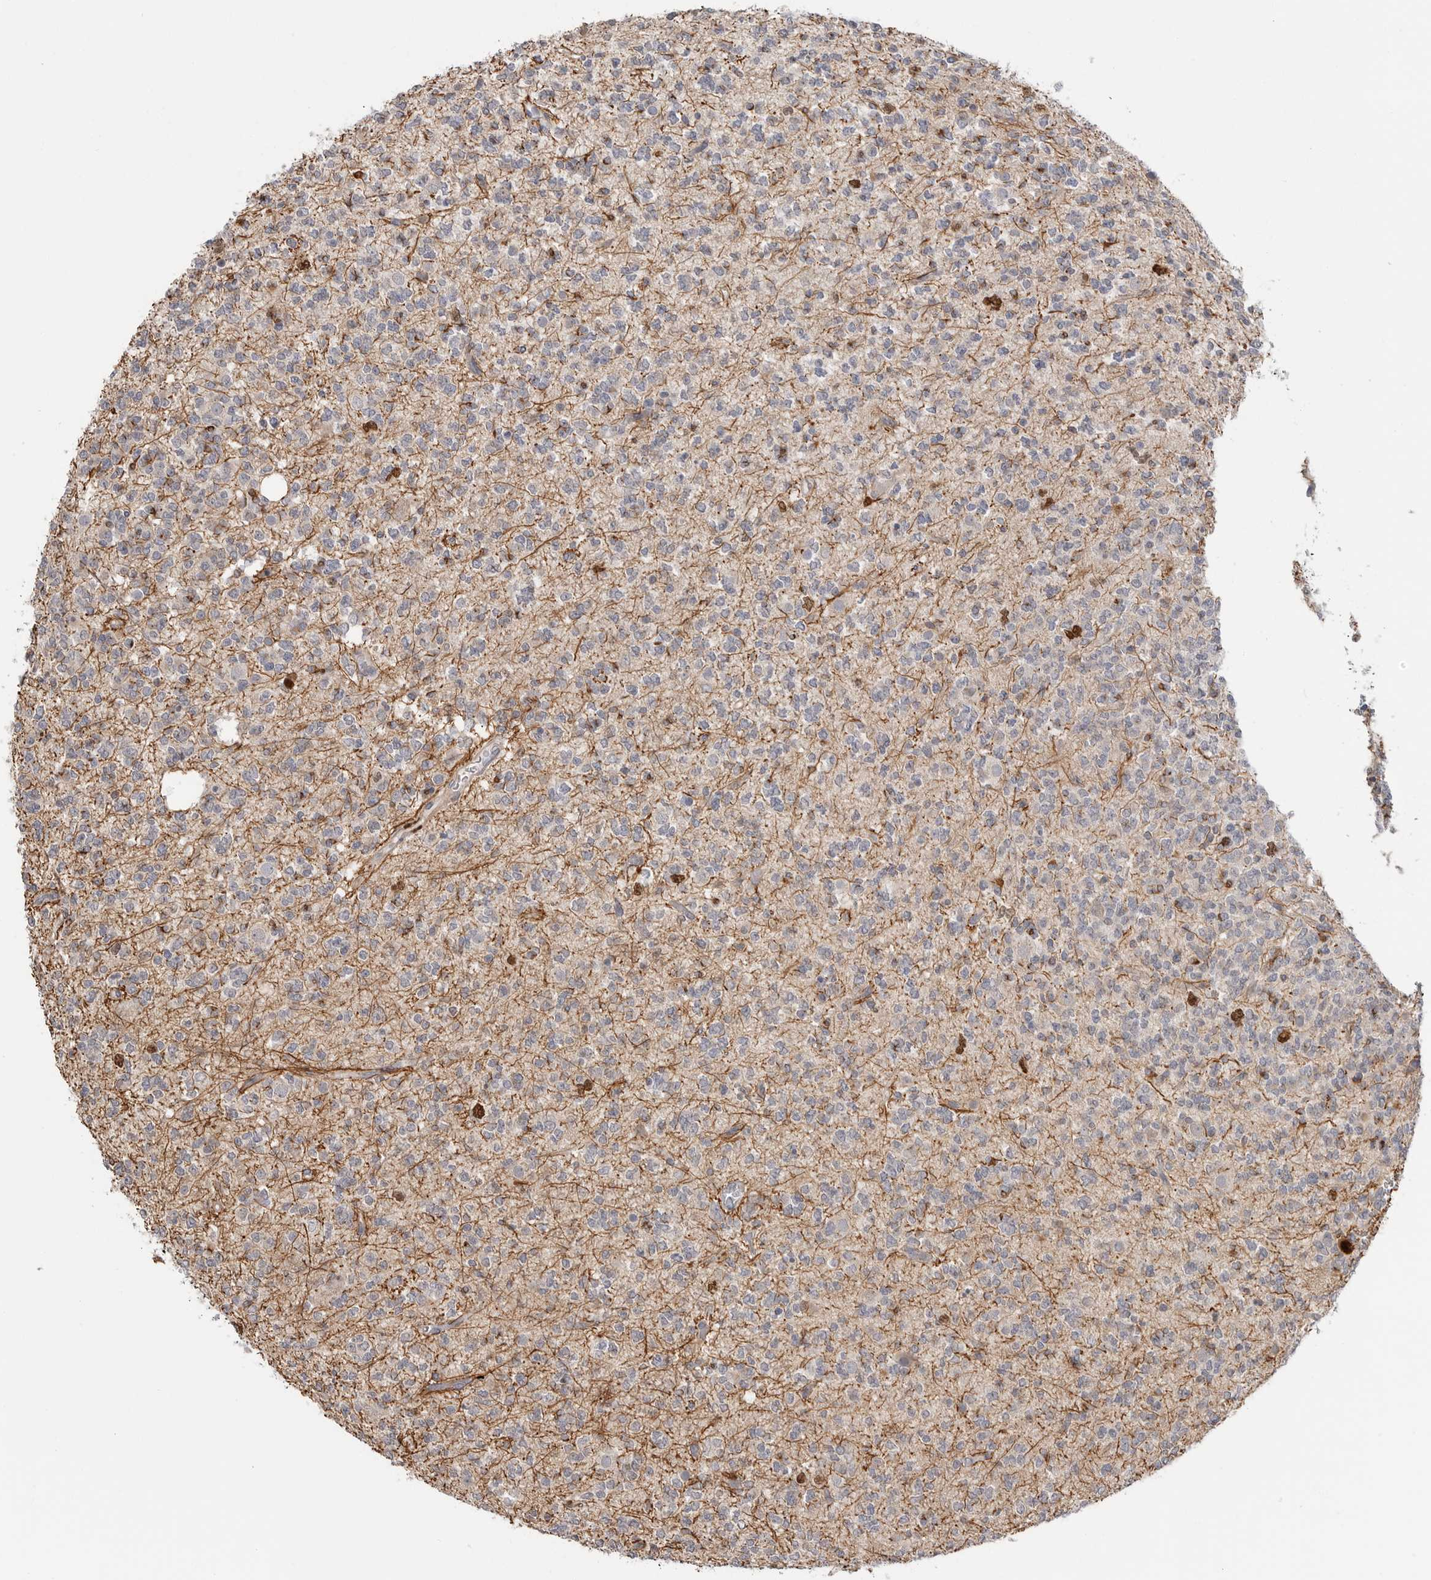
{"staining": {"intensity": "strong", "quantity": "<25%", "location": "nuclear"}, "tissue": "glioma", "cell_type": "Tumor cells", "image_type": "cancer", "snomed": [{"axis": "morphology", "description": "Glioma, malignant, Low grade"}, {"axis": "topography", "description": "Brain"}], "caption": "High-power microscopy captured an immunohistochemistry (IHC) micrograph of low-grade glioma (malignant), revealing strong nuclear expression in approximately <25% of tumor cells. The protein of interest is shown in brown color, while the nuclei are stained blue.", "gene": "TOP2A", "patient": {"sex": "male", "age": 38}}